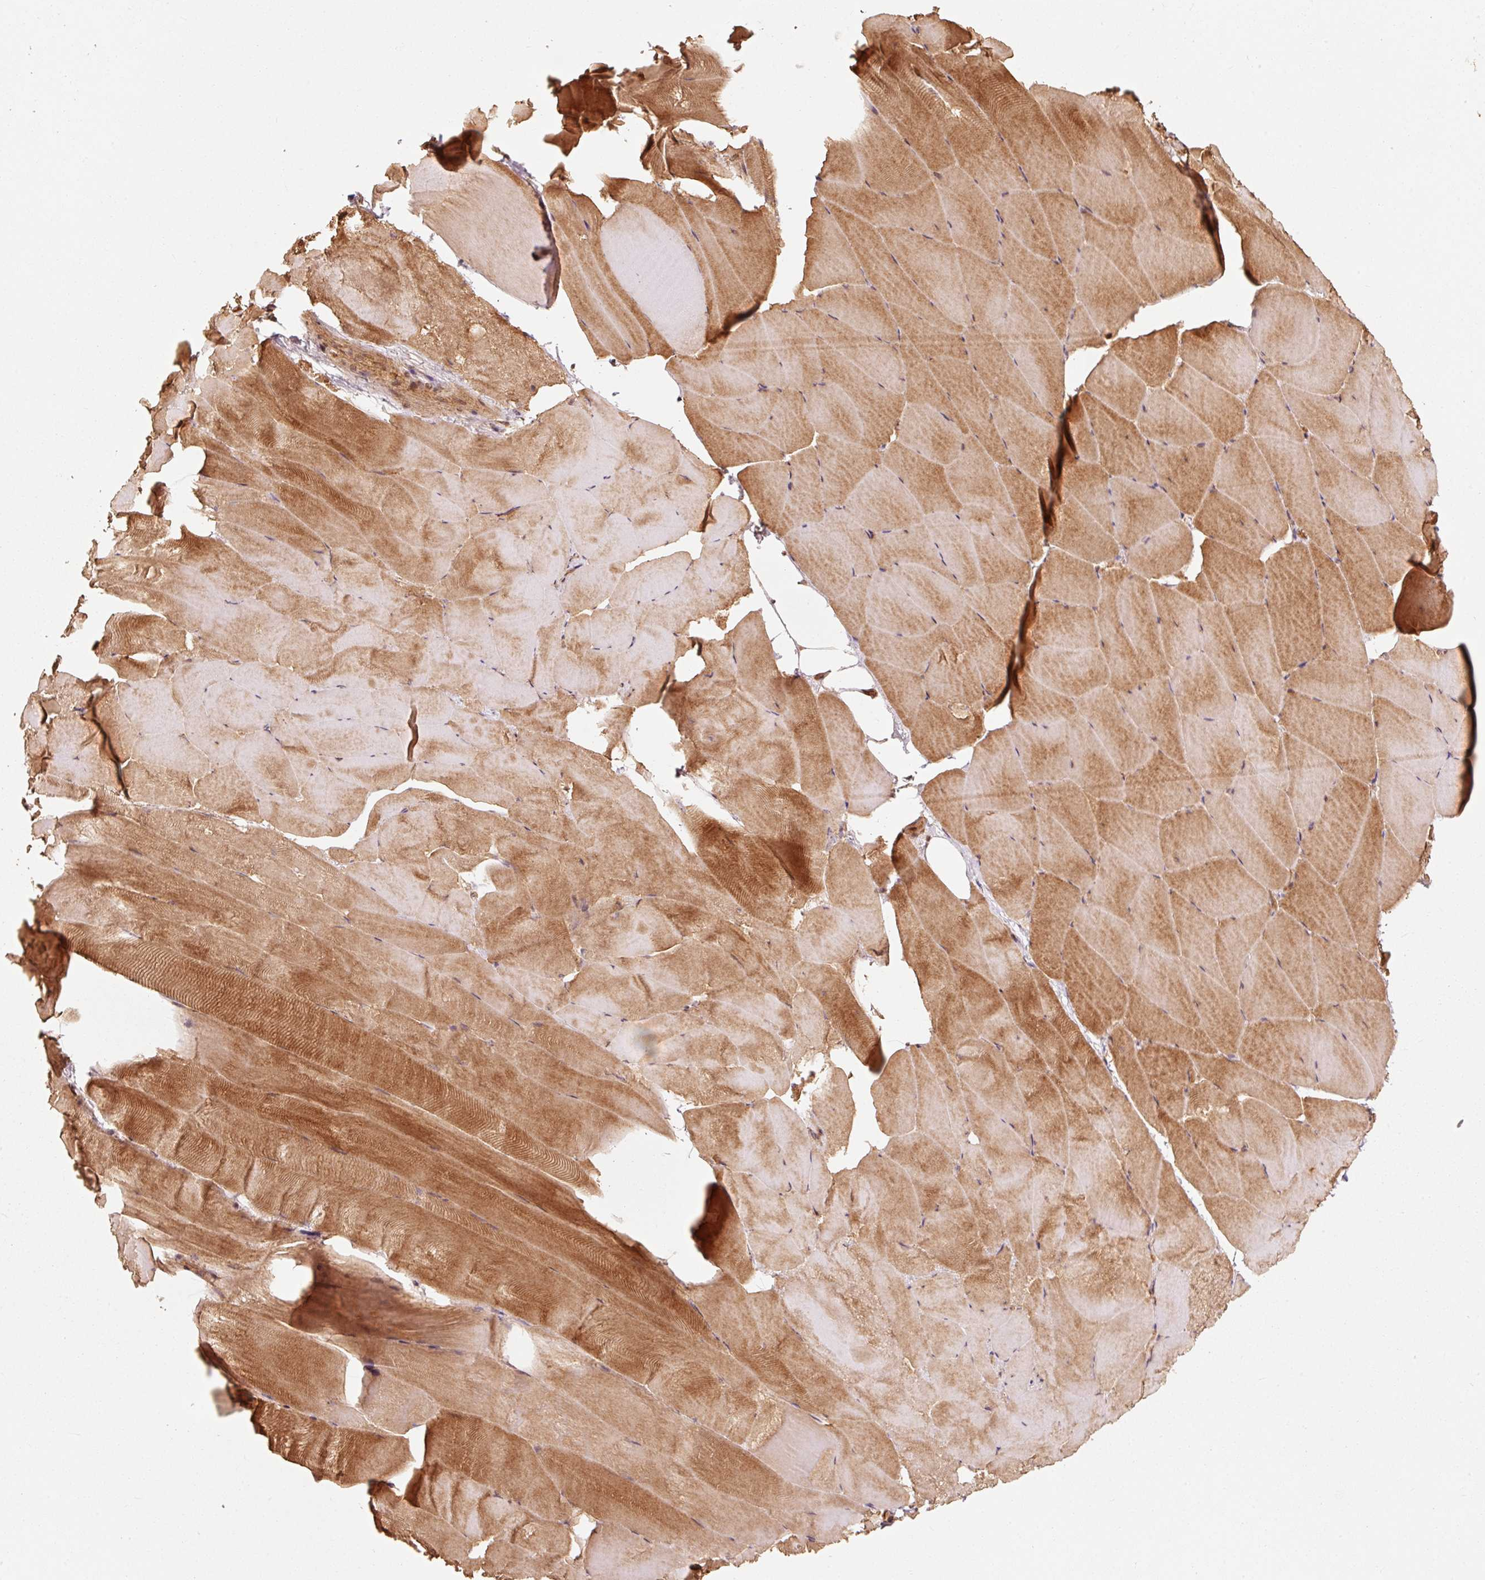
{"staining": {"intensity": "strong", "quantity": "25%-75%", "location": "cytoplasmic/membranous"}, "tissue": "skeletal muscle", "cell_type": "Myocytes", "image_type": "normal", "snomed": [{"axis": "morphology", "description": "Normal tissue, NOS"}, {"axis": "topography", "description": "Skeletal muscle"}], "caption": "Immunohistochemistry of benign skeletal muscle displays high levels of strong cytoplasmic/membranous positivity in approximately 25%-75% of myocytes.", "gene": "MRPL16", "patient": {"sex": "female", "age": 64}}